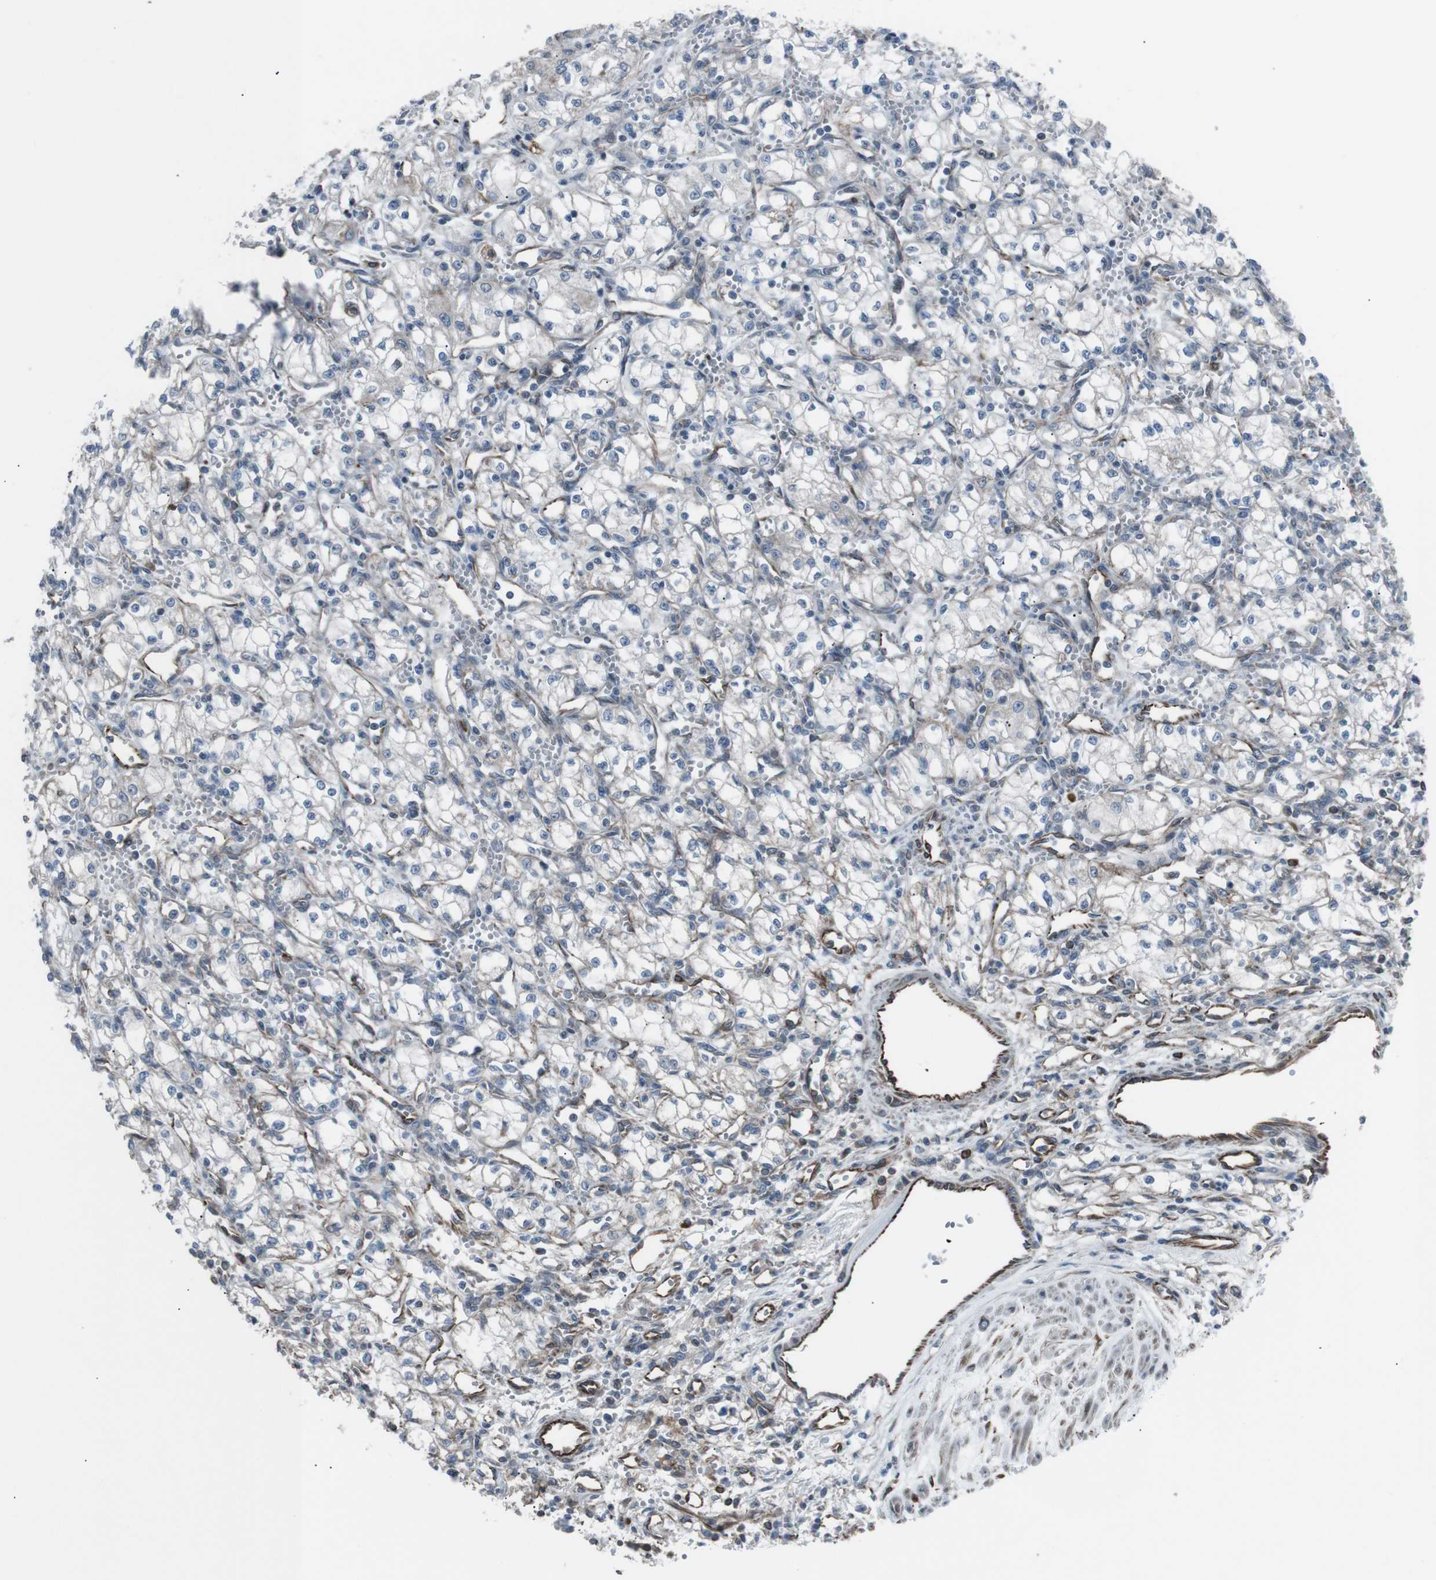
{"staining": {"intensity": "negative", "quantity": "none", "location": "none"}, "tissue": "renal cancer", "cell_type": "Tumor cells", "image_type": "cancer", "snomed": [{"axis": "morphology", "description": "Normal tissue, NOS"}, {"axis": "morphology", "description": "Adenocarcinoma, NOS"}, {"axis": "topography", "description": "Kidney"}], "caption": "Adenocarcinoma (renal) was stained to show a protein in brown. There is no significant staining in tumor cells. (DAB immunohistochemistry (IHC) visualized using brightfield microscopy, high magnification).", "gene": "TMEM141", "patient": {"sex": "male", "age": 59}}